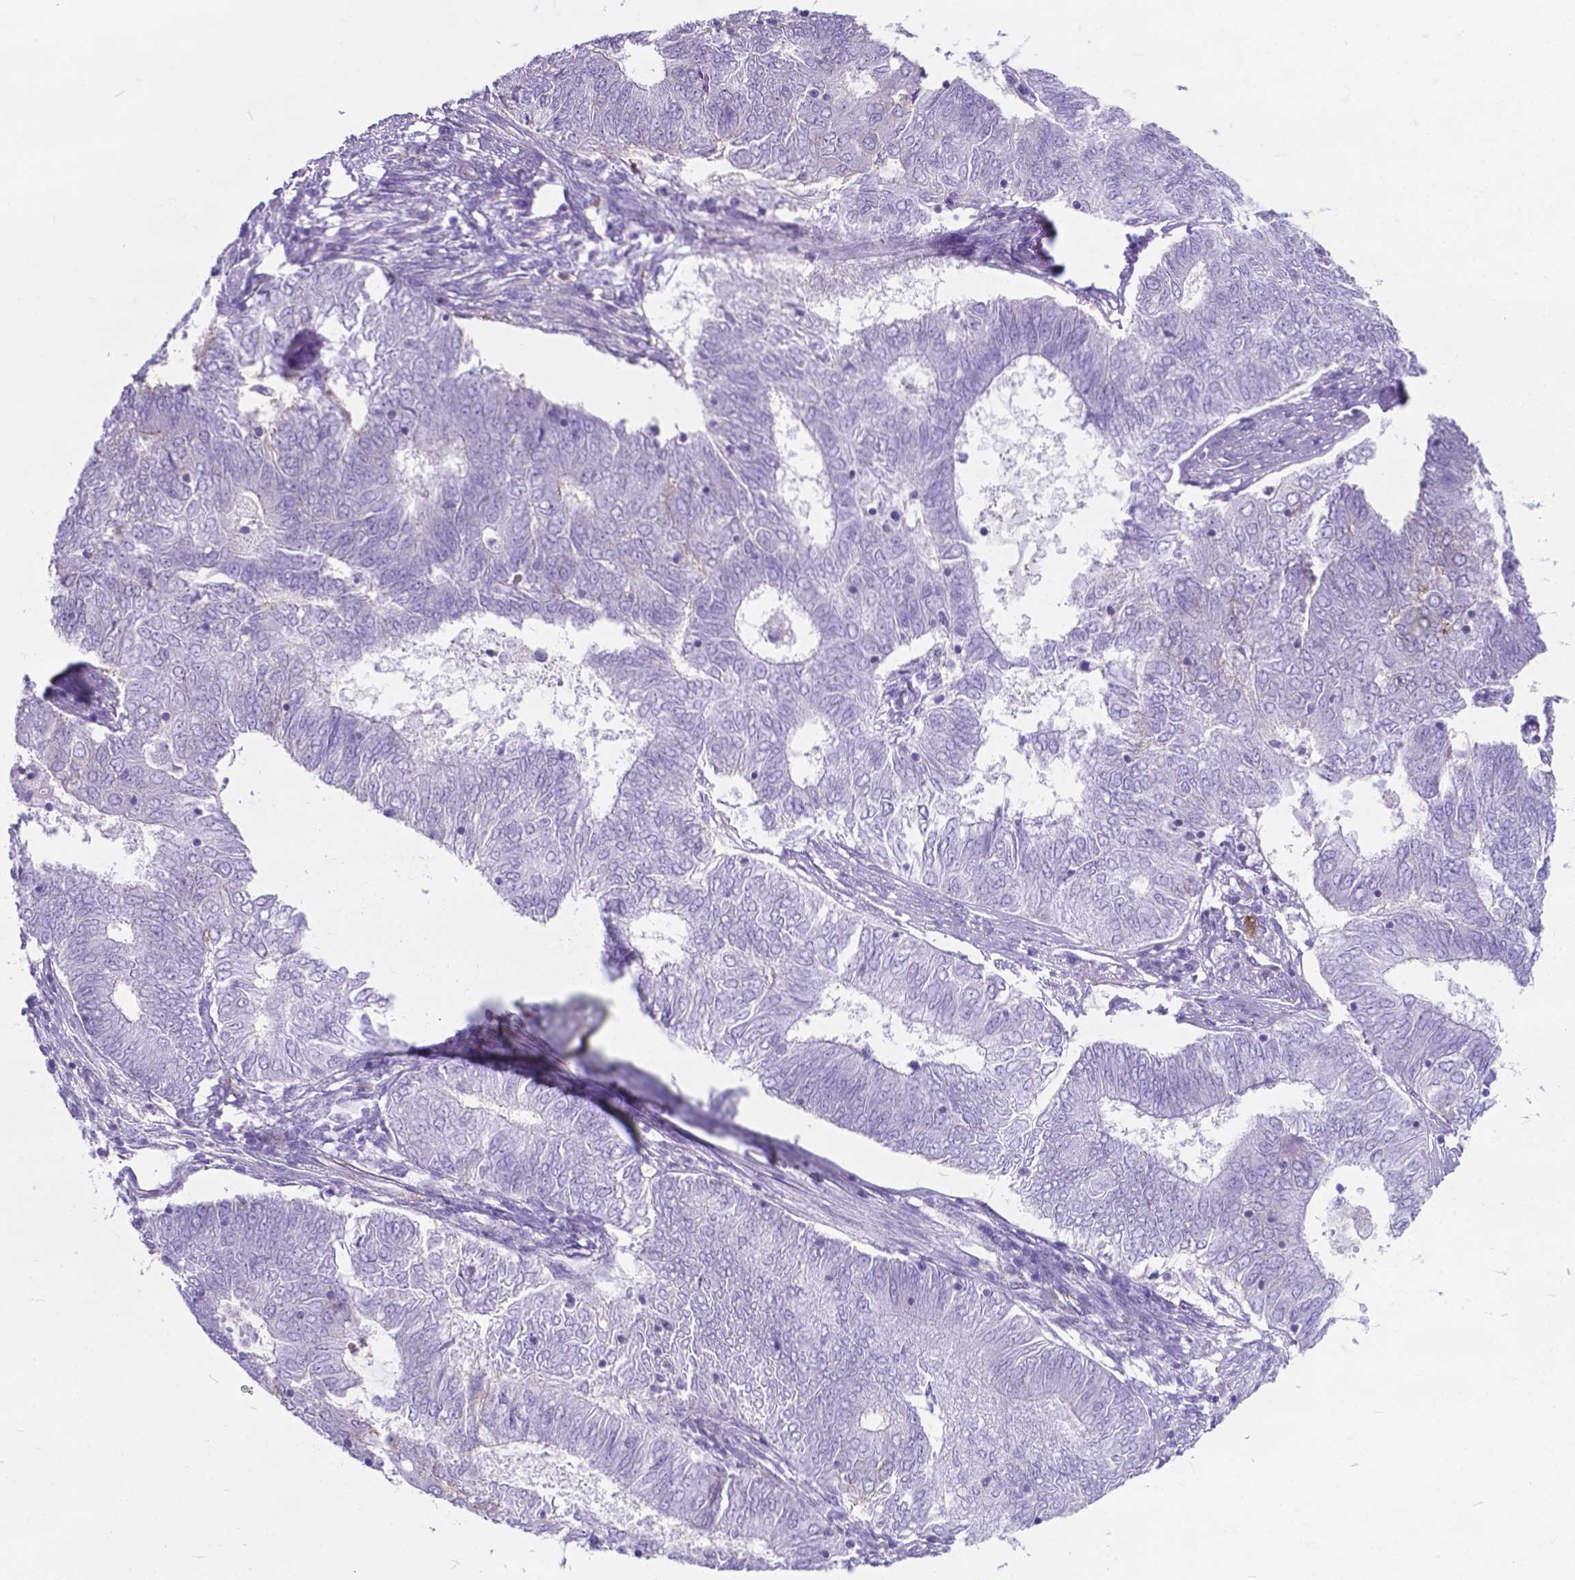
{"staining": {"intensity": "negative", "quantity": "none", "location": "none"}, "tissue": "endometrial cancer", "cell_type": "Tumor cells", "image_type": "cancer", "snomed": [{"axis": "morphology", "description": "Adenocarcinoma, NOS"}, {"axis": "topography", "description": "Endometrium"}], "caption": "A high-resolution micrograph shows IHC staining of endometrial adenocarcinoma, which reveals no significant positivity in tumor cells.", "gene": "KIAA0040", "patient": {"sex": "female", "age": 62}}